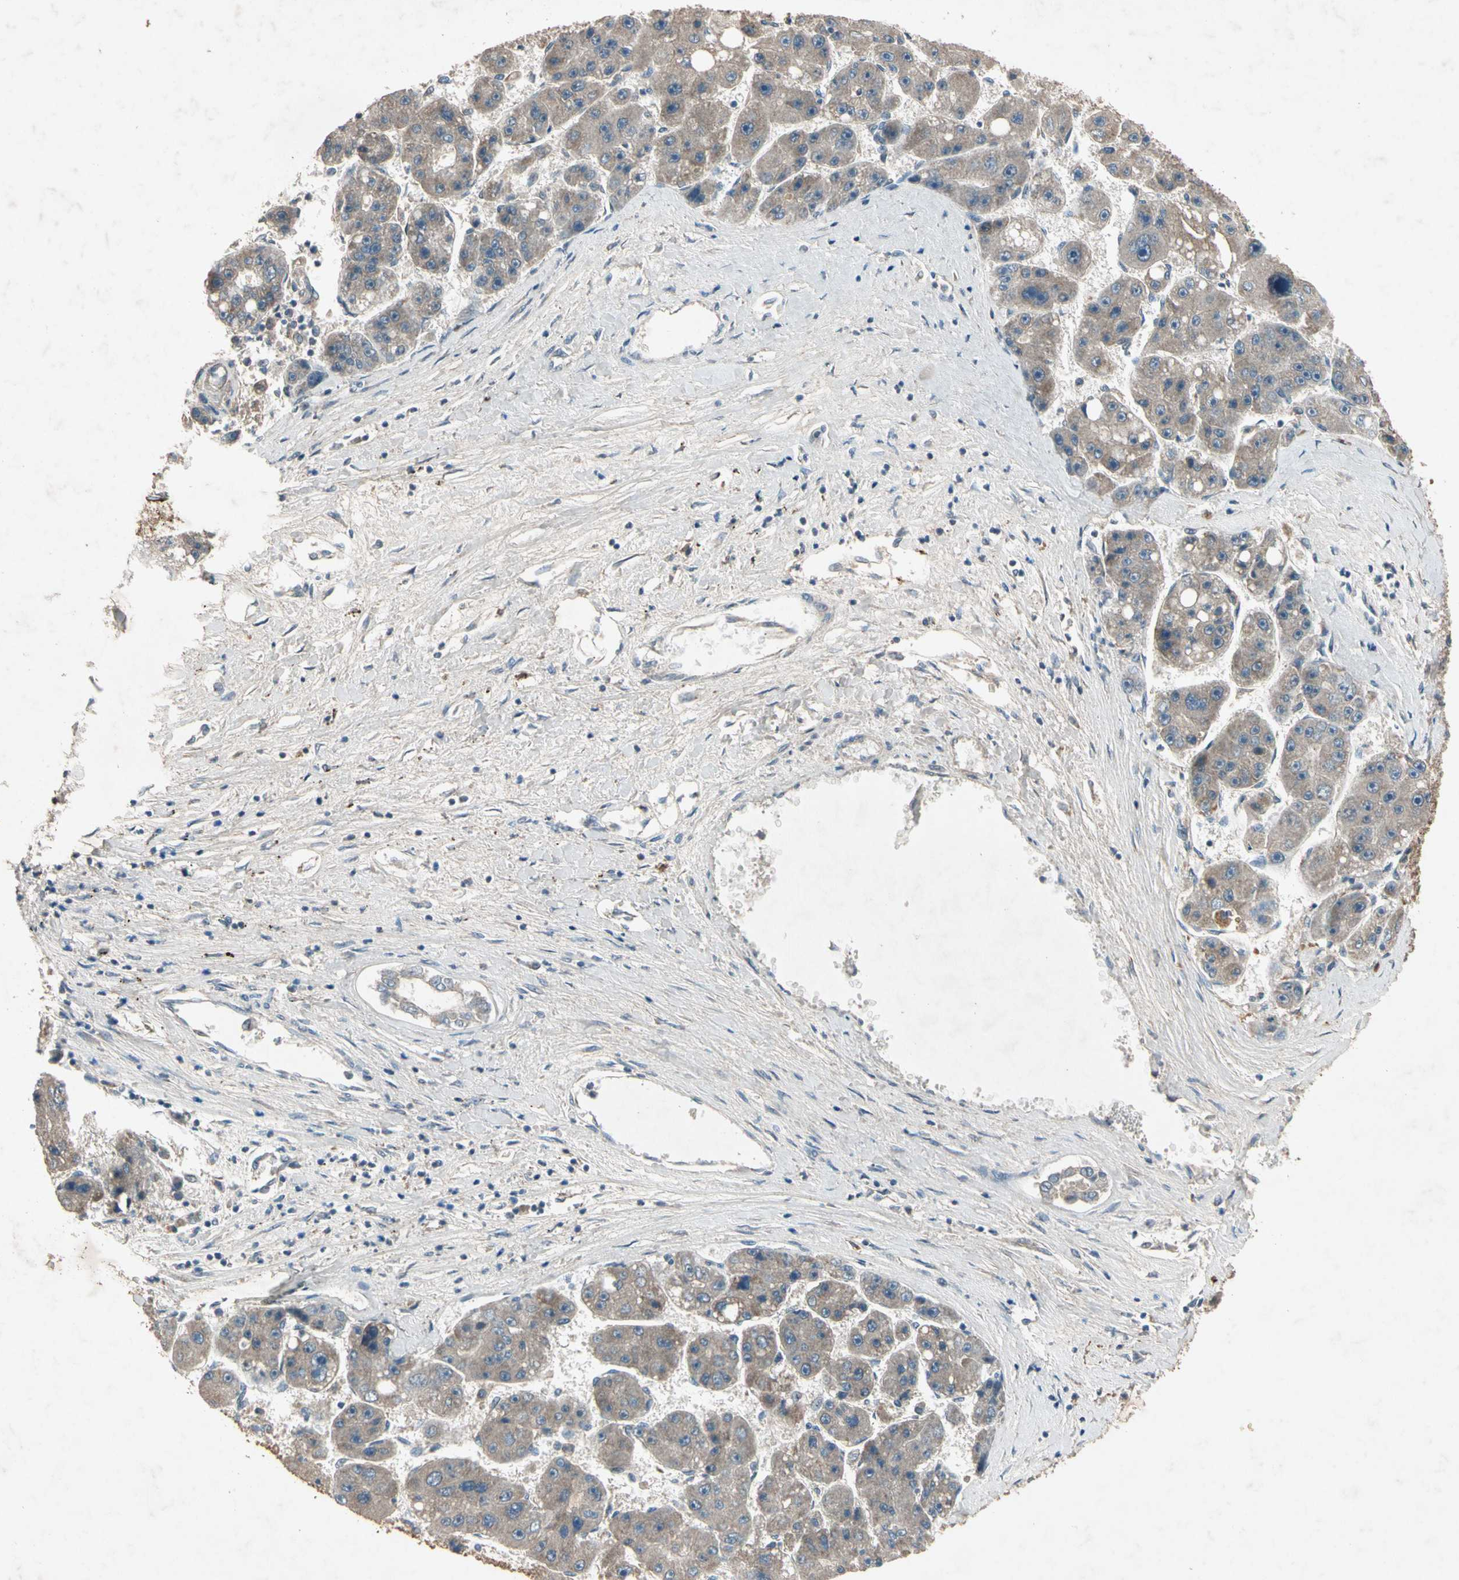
{"staining": {"intensity": "weak", "quantity": ">75%", "location": "cytoplasmic/membranous"}, "tissue": "liver cancer", "cell_type": "Tumor cells", "image_type": "cancer", "snomed": [{"axis": "morphology", "description": "Carcinoma, Hepatocellular, NOS"}, {"axis": "topography", "description": "Liver"}], "caption": "Immunohistochemistry (IHC) image of liver cancer stained for a protein (brown), which shows low levels of weak cytoplasmic/membranous positivity in about >75% of tumor cells.", "gene": "GPLD1", "patient": {"sex": "female", "age": 61}}